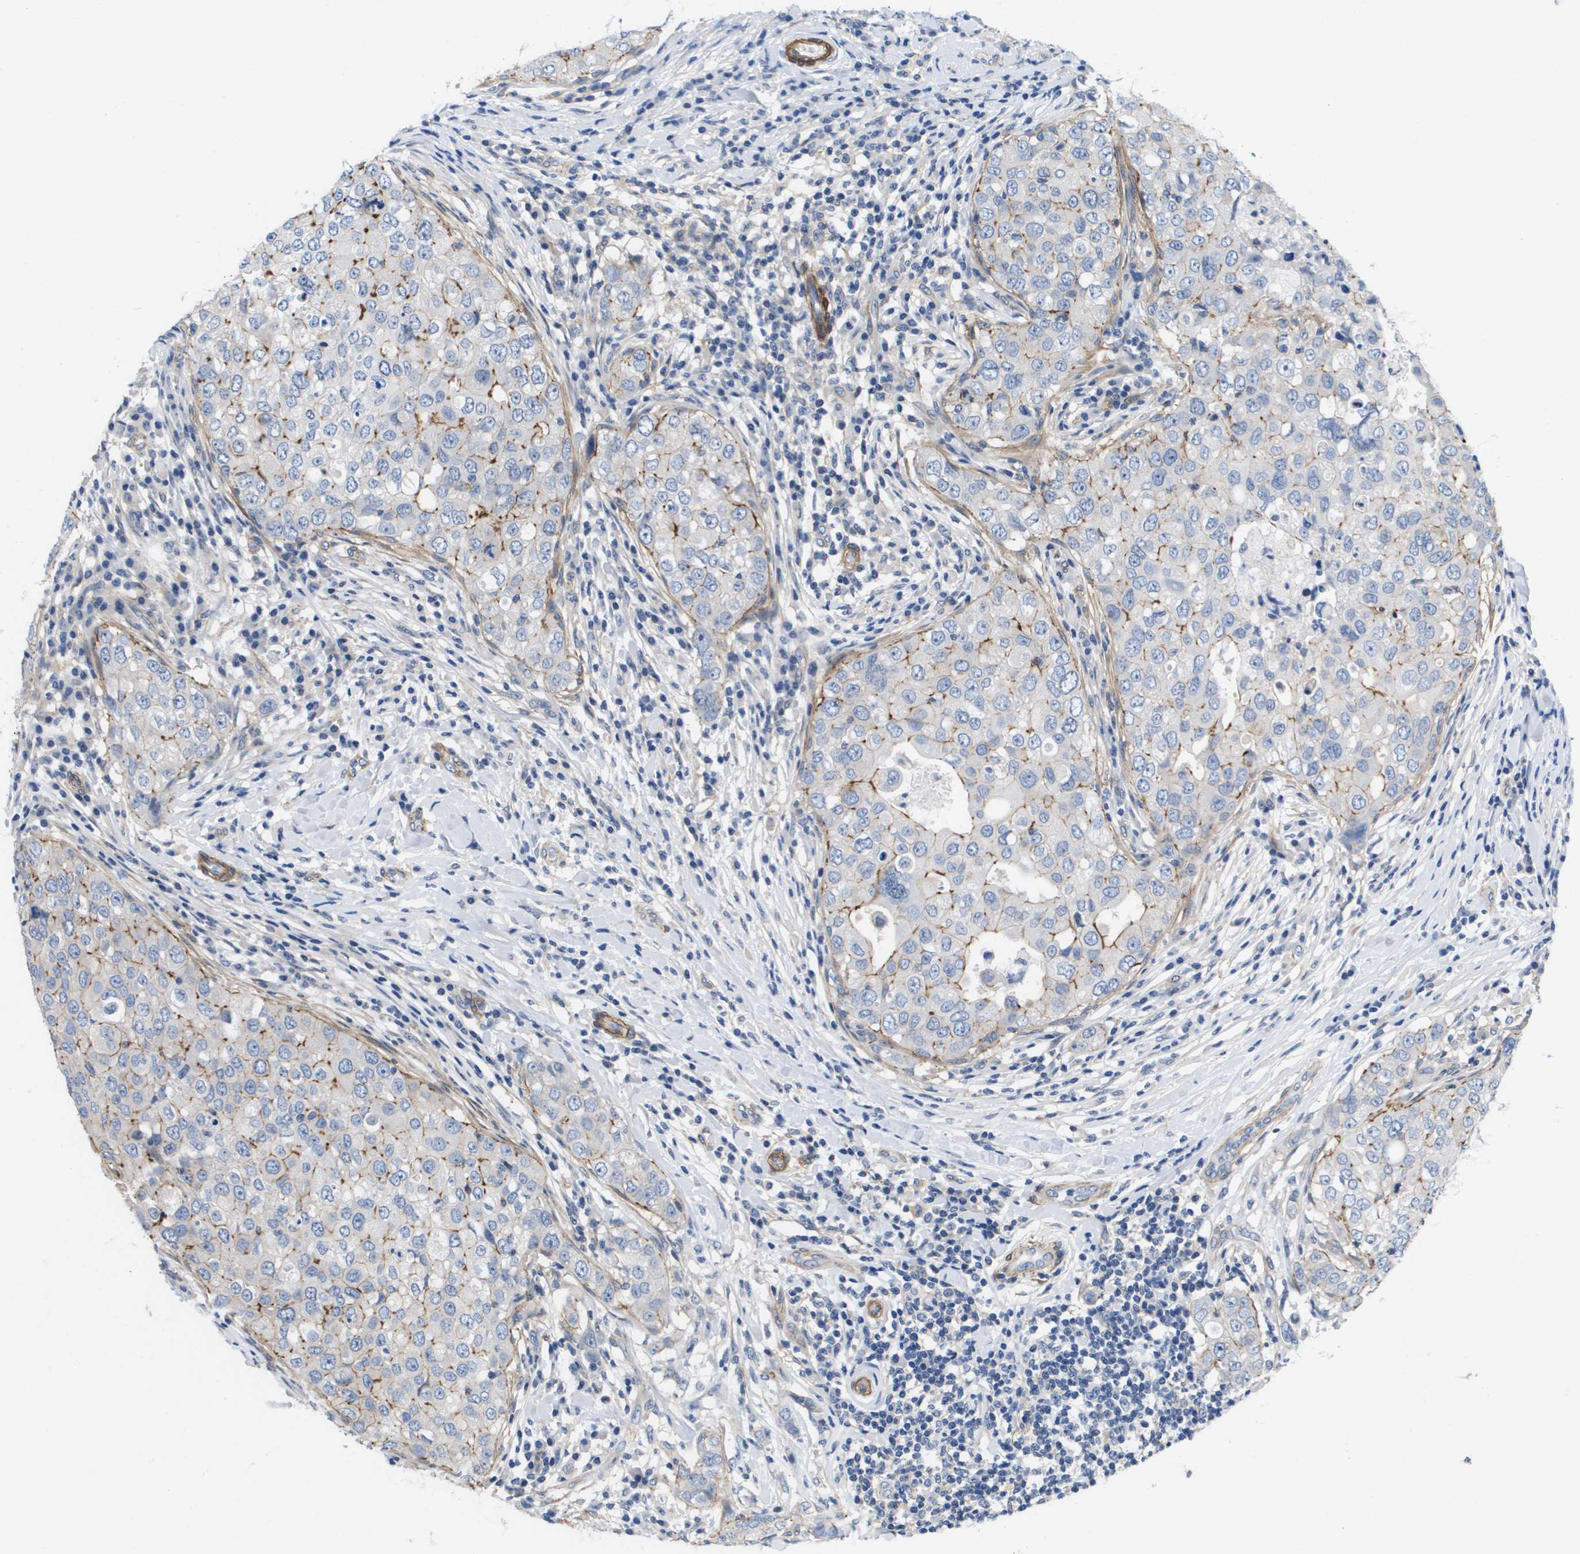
{"staining": {"intensity": "weak", "quantity": "25%-75%", "location": "cytoplasmic/membranous"}, "tissue": "breast cancer", "cell_type": "Tumor cells", "image_type": "cancer", "snomed": [{"axis": "morphology", "description": "Duct carcinoma"}, {"axis": "topography", "description": "Breast"}], "caption": "Immunohistochemical staining of breast cancer (intraductal carcinoma) displays weak cytoplasmic/membranous protein expression in about 25%-75% of tumor cells.", "gene": "LPP", "patient": {"sex": "female", "age": 27}}